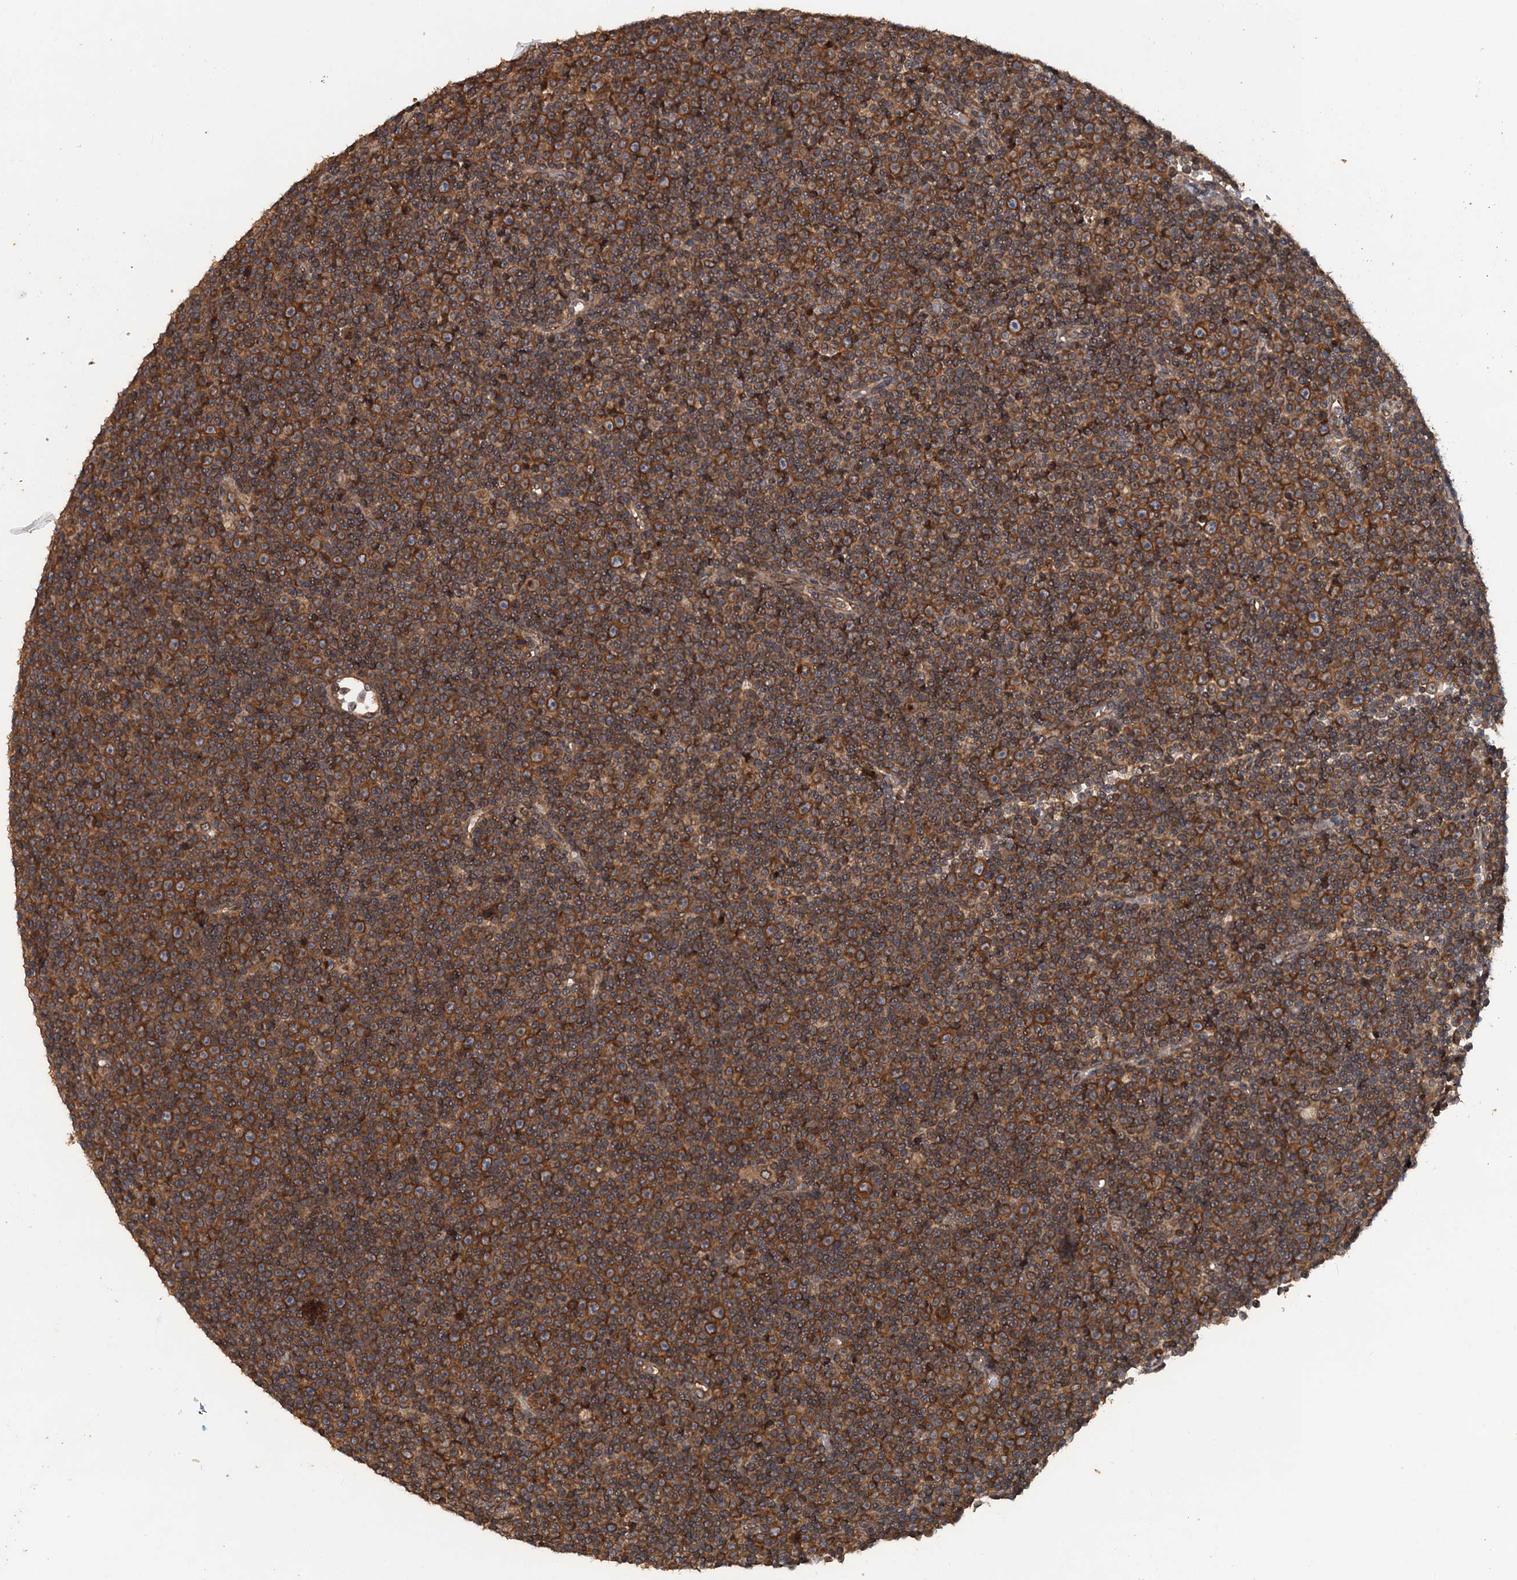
{"staining": {"intensity": "moderate", "quantity": ">75%", "location": "cytoplasmic/membranous"}, "tissue": "lymphoma", "cell_type": "Tumor cells", "image_type": "cancer", "snomed": [{"axis": "morphology", "description": "Malignant lymphoma, non-Hodgkin's type, Low grade"}, {"axis": "topography", "description": "Lymph node"}], "caption": "IHC (DAB (3,3'-diaminobenzidine)) staining of human malignant lymphoma, non-Hodgkin's type (low-grade) demonstrates moderate cytoplasmic/membranous protein positivity in approximately >75% of tumor cells.", "gene": "GLE1", "patient": {"sex": "female", "age": 67}}